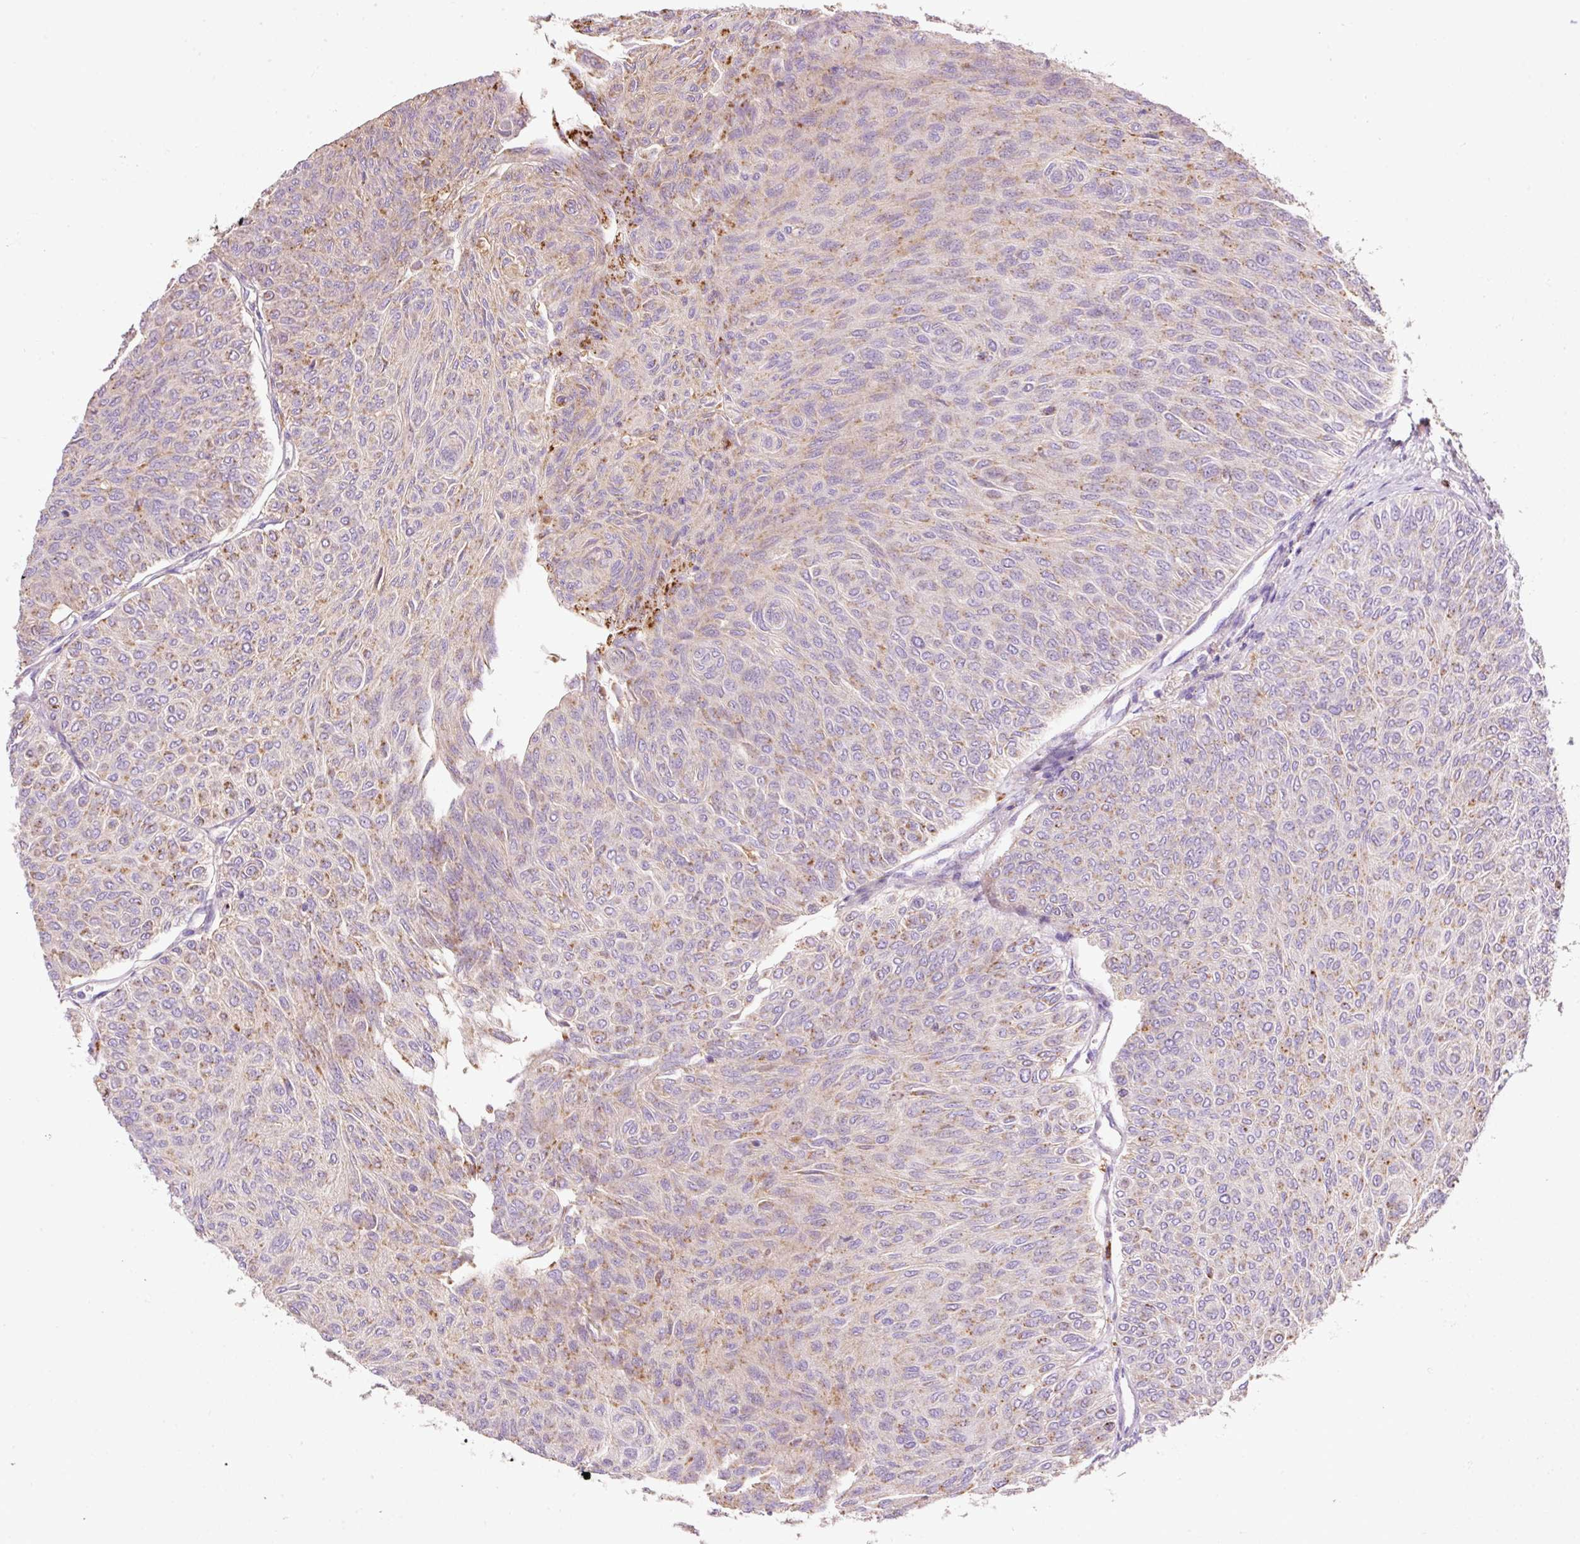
{"staining": {"intensity": "moderate", "quantity": "25%-75%", "location": "cytoplasmic/membranous"}, "tissue": "urothelial cancer", "cell_type": "Tumor cells", "image_type": "cancer", "snomed": [{"axis": "morphology", "description": "Urothelial carcinoma, Low grade"}, {"axis": "topography", "description": "Urinary bladder"}], "caption": "Tumor cells demonstrate moderate cytoplasmic/membranous positivity in about 25%-75% of cells in urothelial cancer.", "gene": "TMC8", "patient": {"sex": "male", "age": 78}}